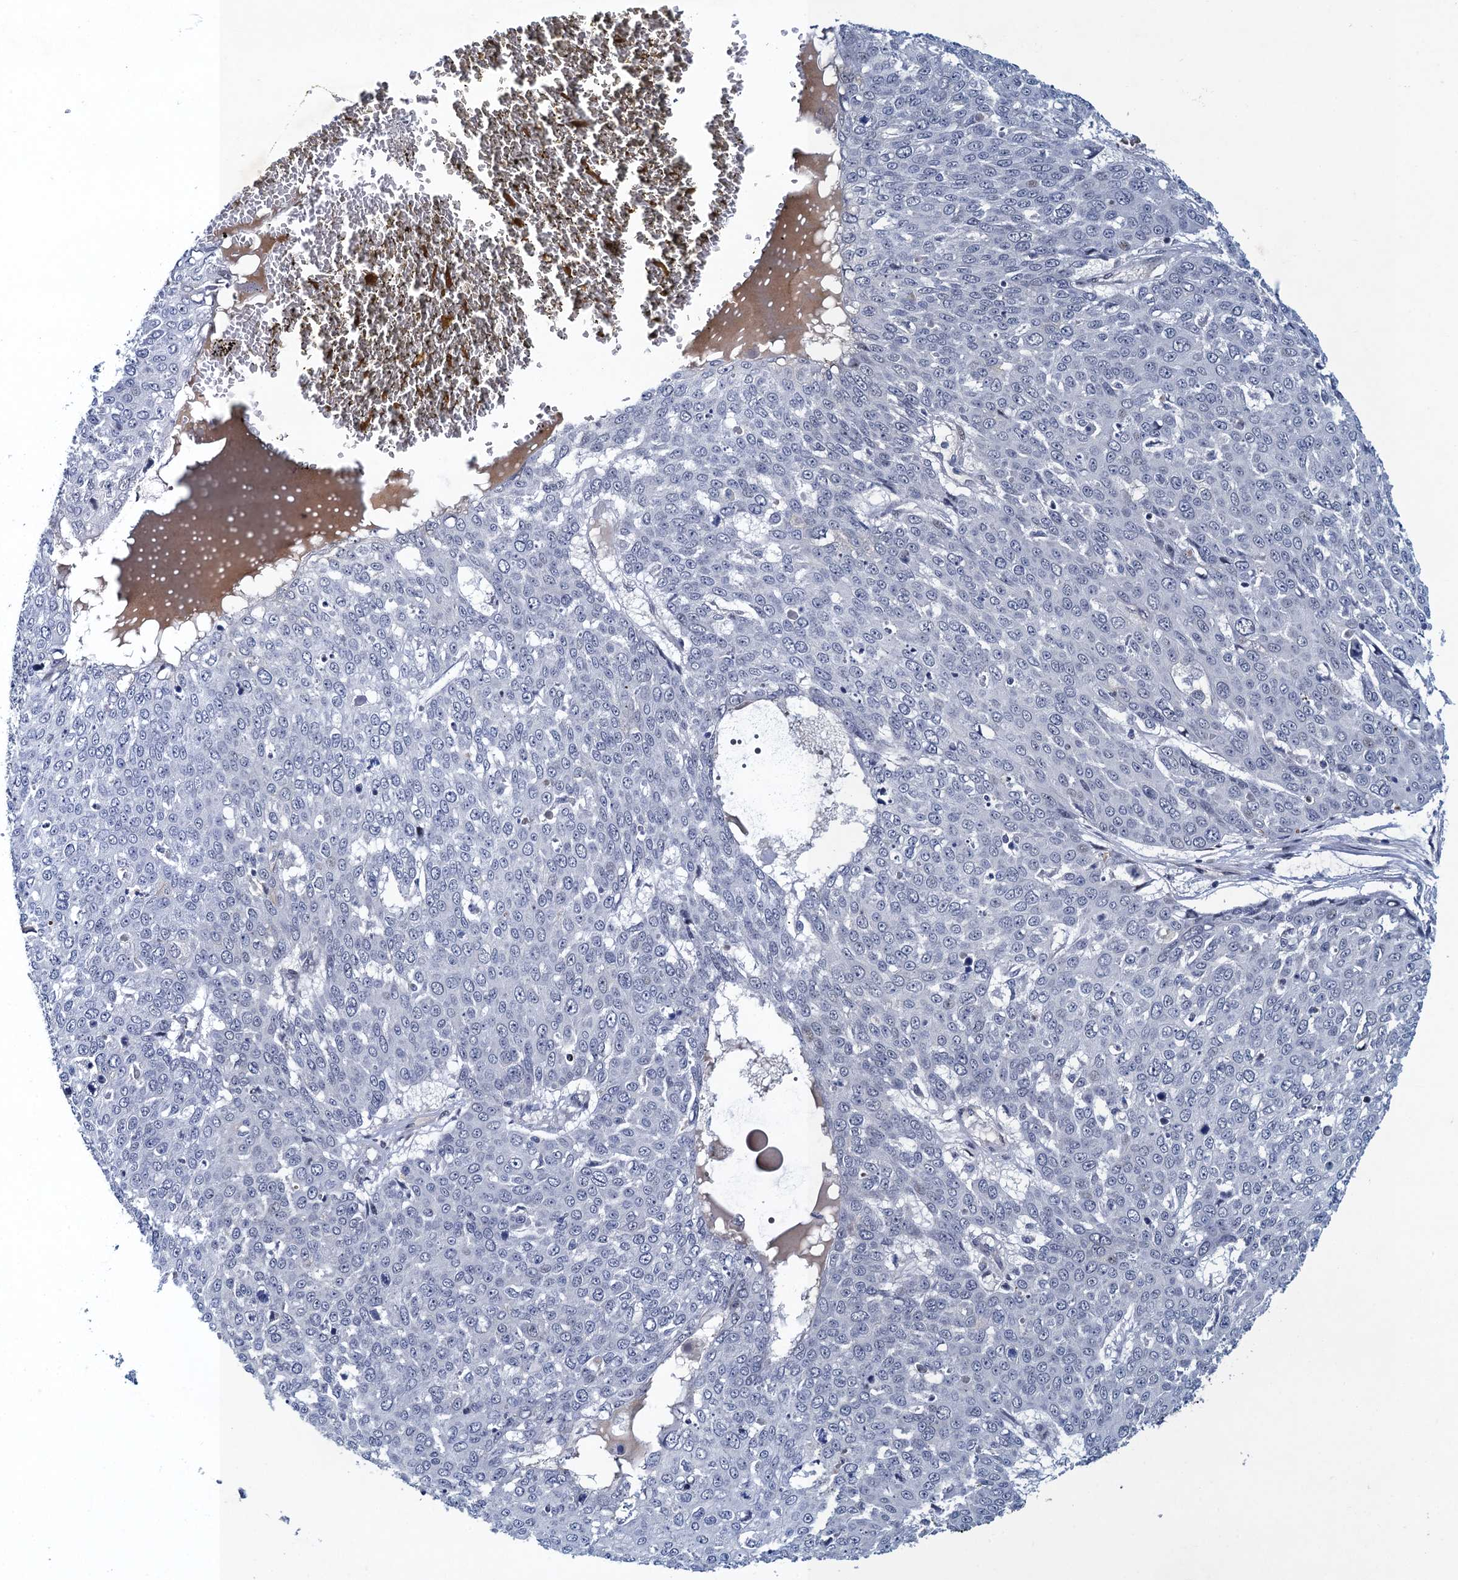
{"staining": {"intensity": "negative", "quantity": "none", "location": "none"}, "tissue": "skin cancer", "cell_type": "Tumor cells", "image_type": "cancer", "snomed": [{"axis": "morphology", "description": "Squamous cell carcinoma, NOS"}, {"axis": "topography", "description": "Skin"}], "caption": "A high-resolution image shows immunohistochemistry staining of squamous cell carcinoma (skin), which displays no significant positivity in tumor cells.", "gene": "ATOSA", "patient": {"sex": "male", "age": 71}}